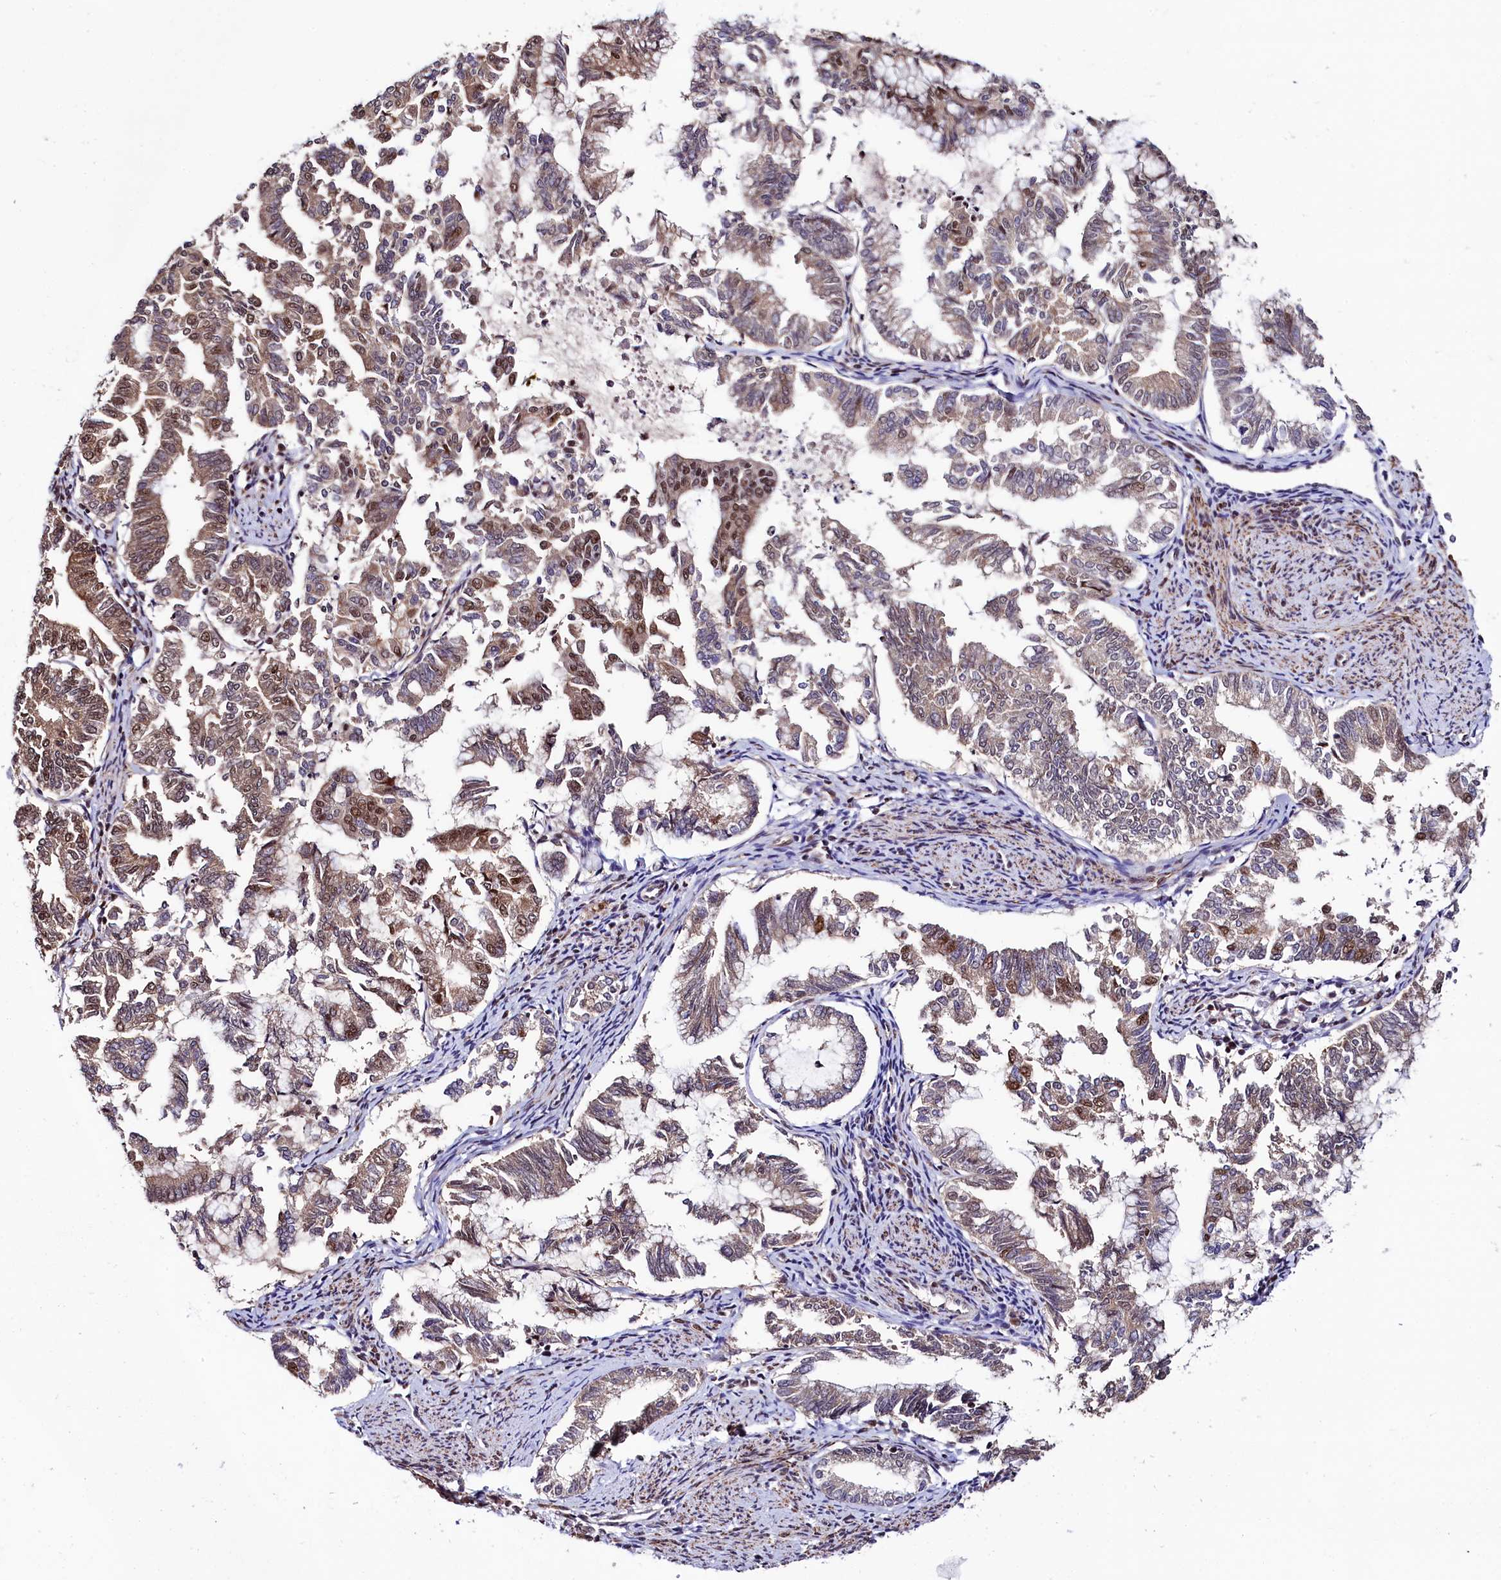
{"staining": {"intensity": "moderate", "quantity": "25%-75%", "location": "nuclear"}, "tissue": "endometrial cancer", "cell_type": "Tumor cells", "image_type": "cancer", "snomed": [{"axis": "morphology", "description": "Adenocarcinoma, NOS"}, {"axis": "topography", "description": "Endometrium"}], "caption": "Immunohistochemical staining of endometrial cancer (adenocarcinoma) demonstrates medium levels of moderate nuclear expression in about 25%-75% of tumor cells.", "gene": "LEO1", "patient": {"sex": "female", "age": 79}}